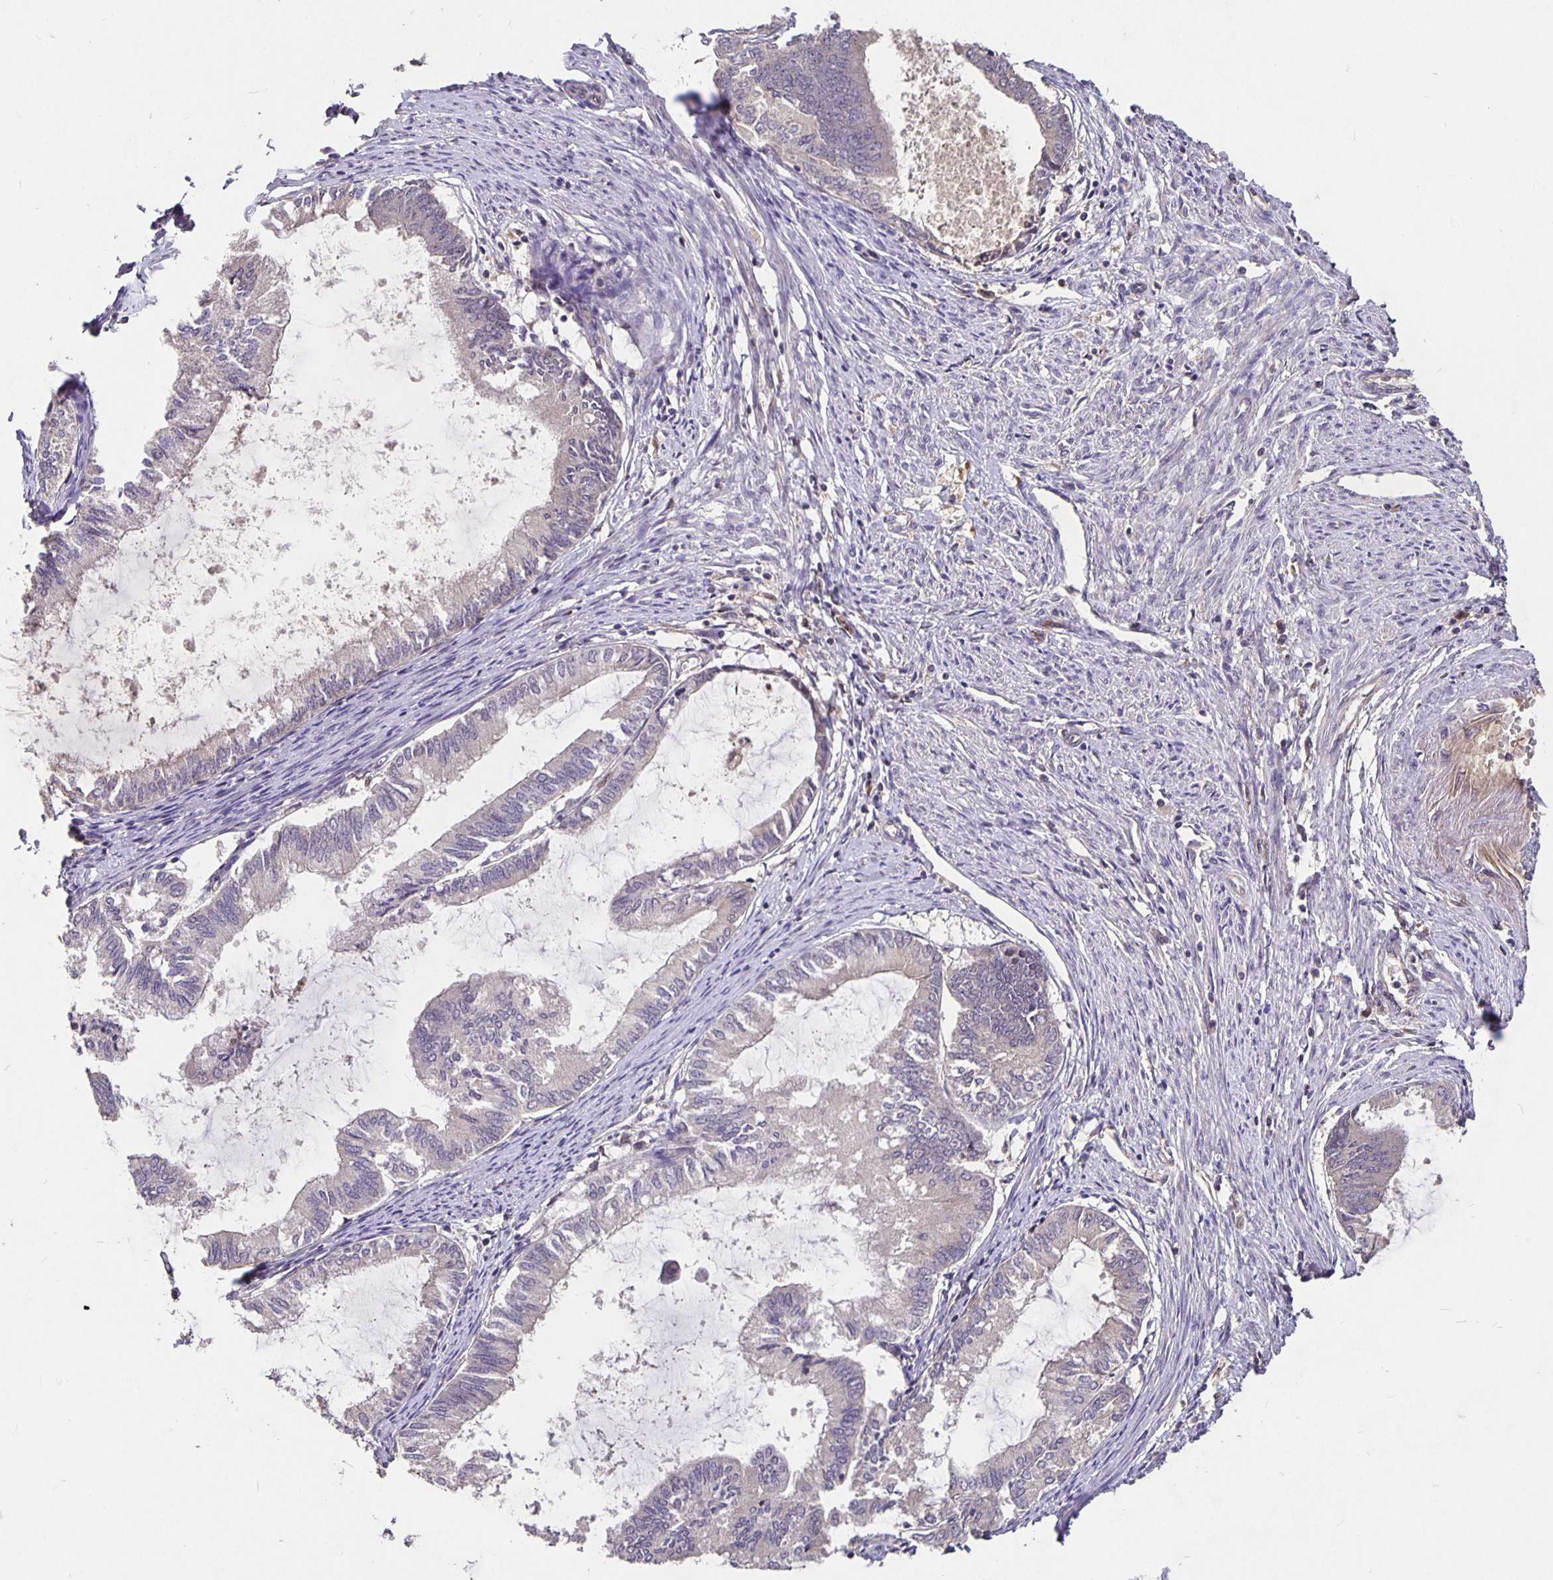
{"staining": {"intensity": "negative", "quantity": "none", "location": "none"}, "tissue": "endometrial cancer", "cell_type": "Tumor cells", "image_type": "cancer", "snomed": [{"axis": "morphology", "description": "Adenocarcinoma, NOS"}, {"axis": "topography", "description": "Endometrium"}], "caption": "The photomicrograph shows no significant positivity in tumor cells of adenocarcinoma (endometrial). The staining is performed using DAB brown chromogen with nuclei counter-stained in using hematoxylin.", "gene": "NOG", "patient": {"sex": "female", "age": 86}}